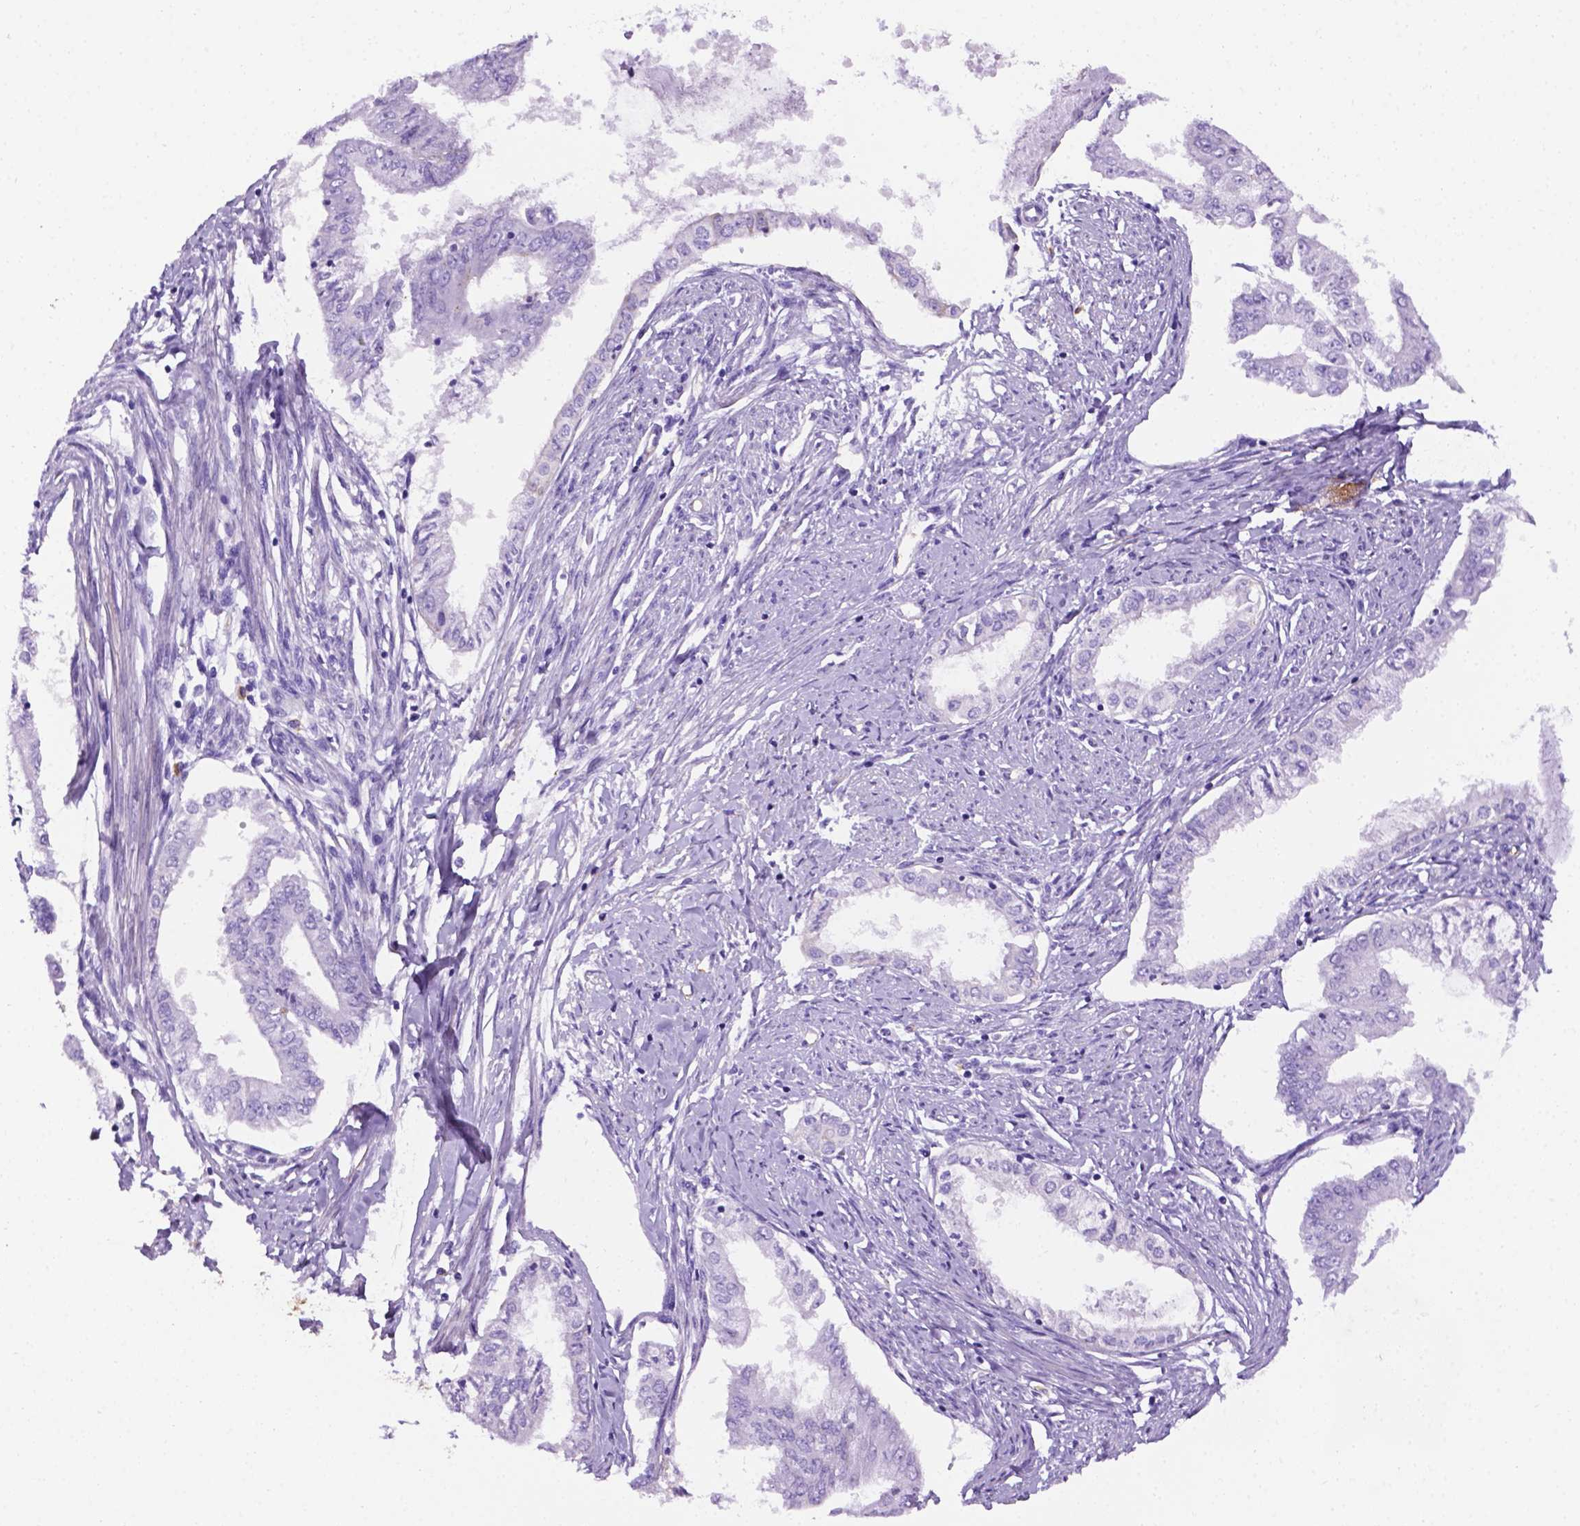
{"staining": {"intensity": "negative", "quantity": "none", "location": "none"}, "tissue": "endometrial cancer", "cell_type": "Tumor cells", "image_type": "cancer", "snomed": [{"axis": "morphology", "description": "Adenocarcinoma, NOS"}, {"axis": "topography", "description": "Endometrium"}], "caption": "Endometrial adenocarcinoma stained for a protein using immunohistochemistry reveals no expression tumor cells.", "gene": "APOE", "patient": {"sex": "female", "age": 76}}